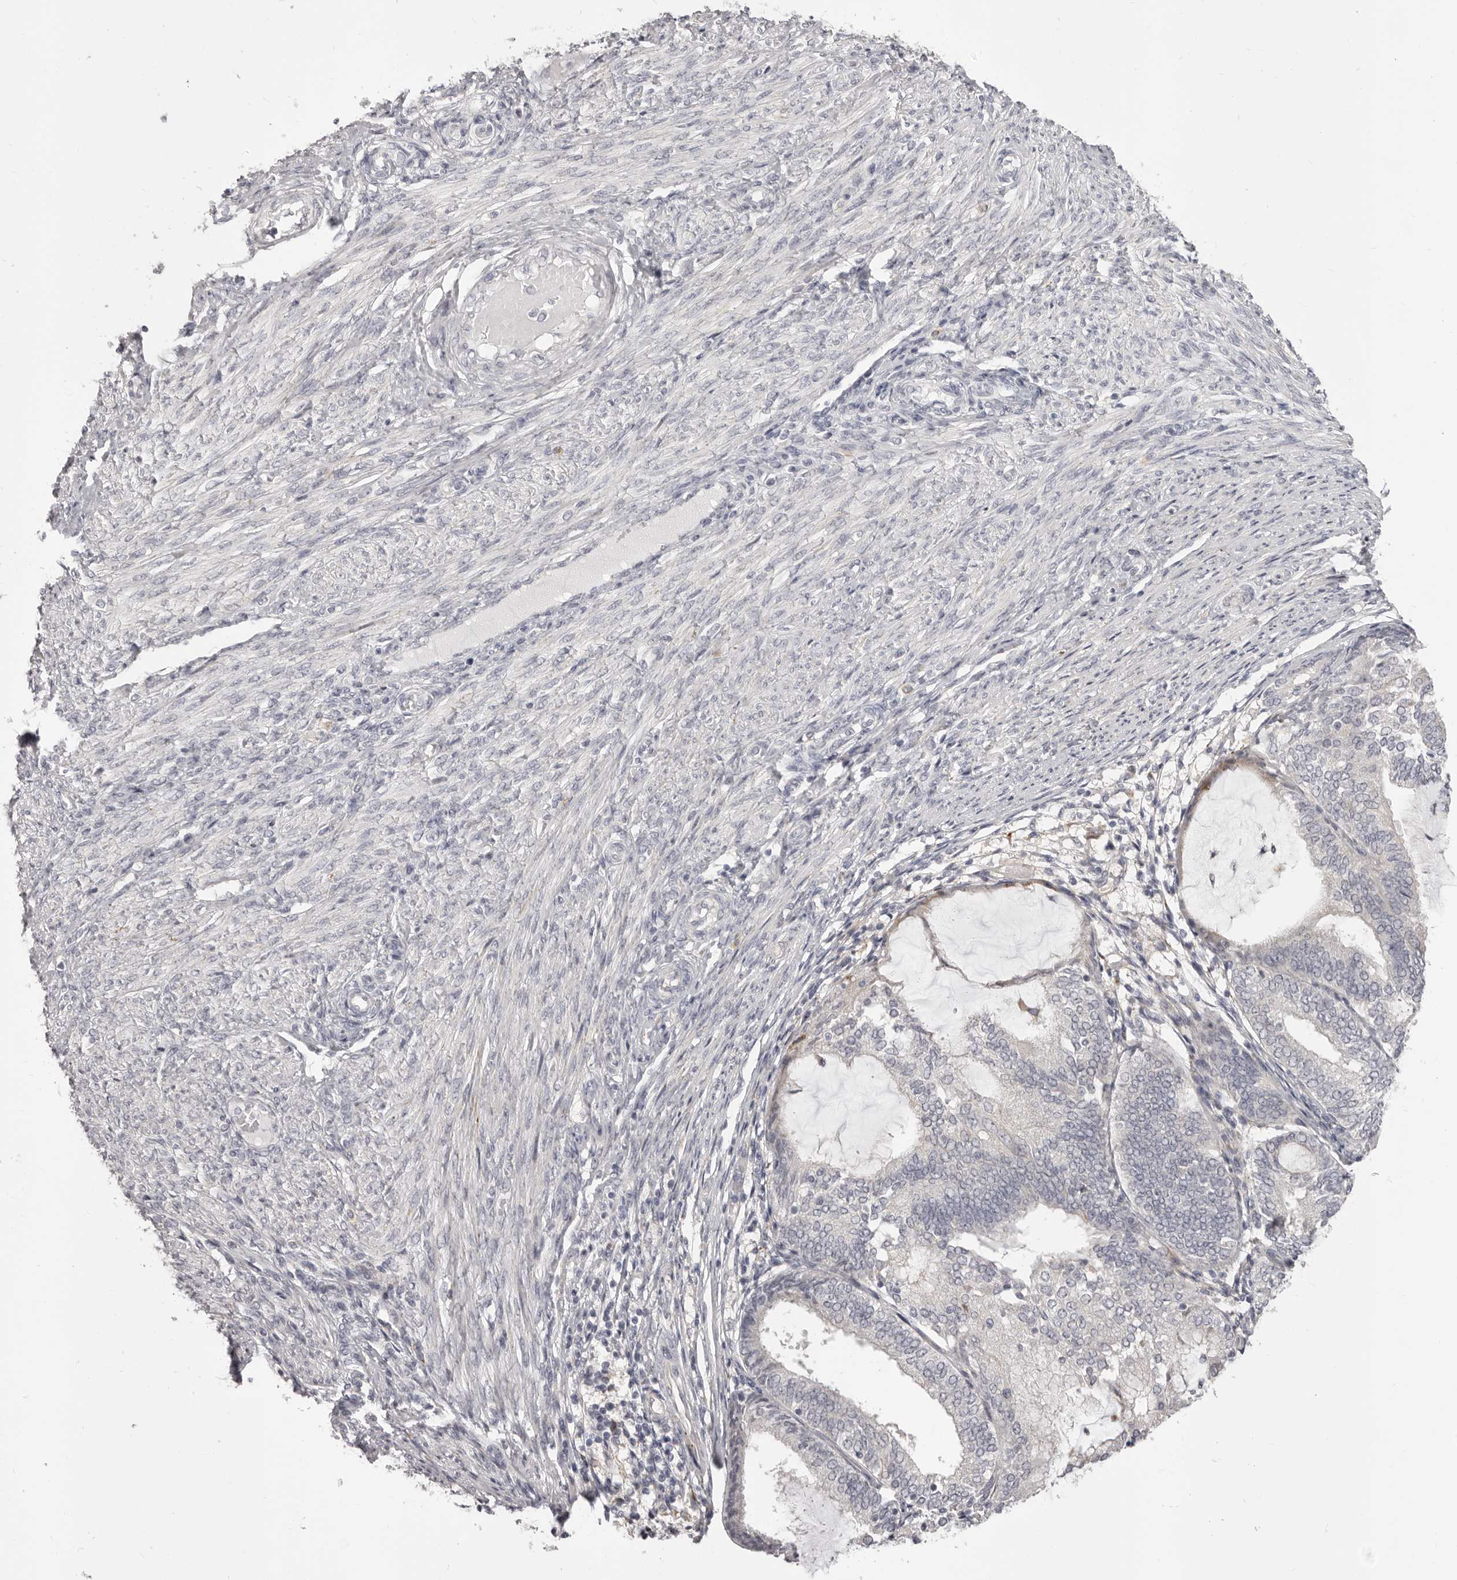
{"staining": {"intensity": "negative", "quantity": "none", "location": "none"}, "tissue": "endometrial cancer", "cell_type": "Tumor cells", "image_type": "cancer", "snomed": [{"axis": "morphology", "description": "Adenocarcinoma, NOS"}, {"axis": "topography", "description": "Endometrium"}], "caption": "Tumor cells are negative for brown protein staining in endometrial adenocarcinoma. The staining was performed using DAB to visualize the protein expression in brown, while the nuclei were stained in blue with hematoxylin (Magnification: 20x).", "gene": "OTUD3", "patient": {"sex": "female", "age": 81}}